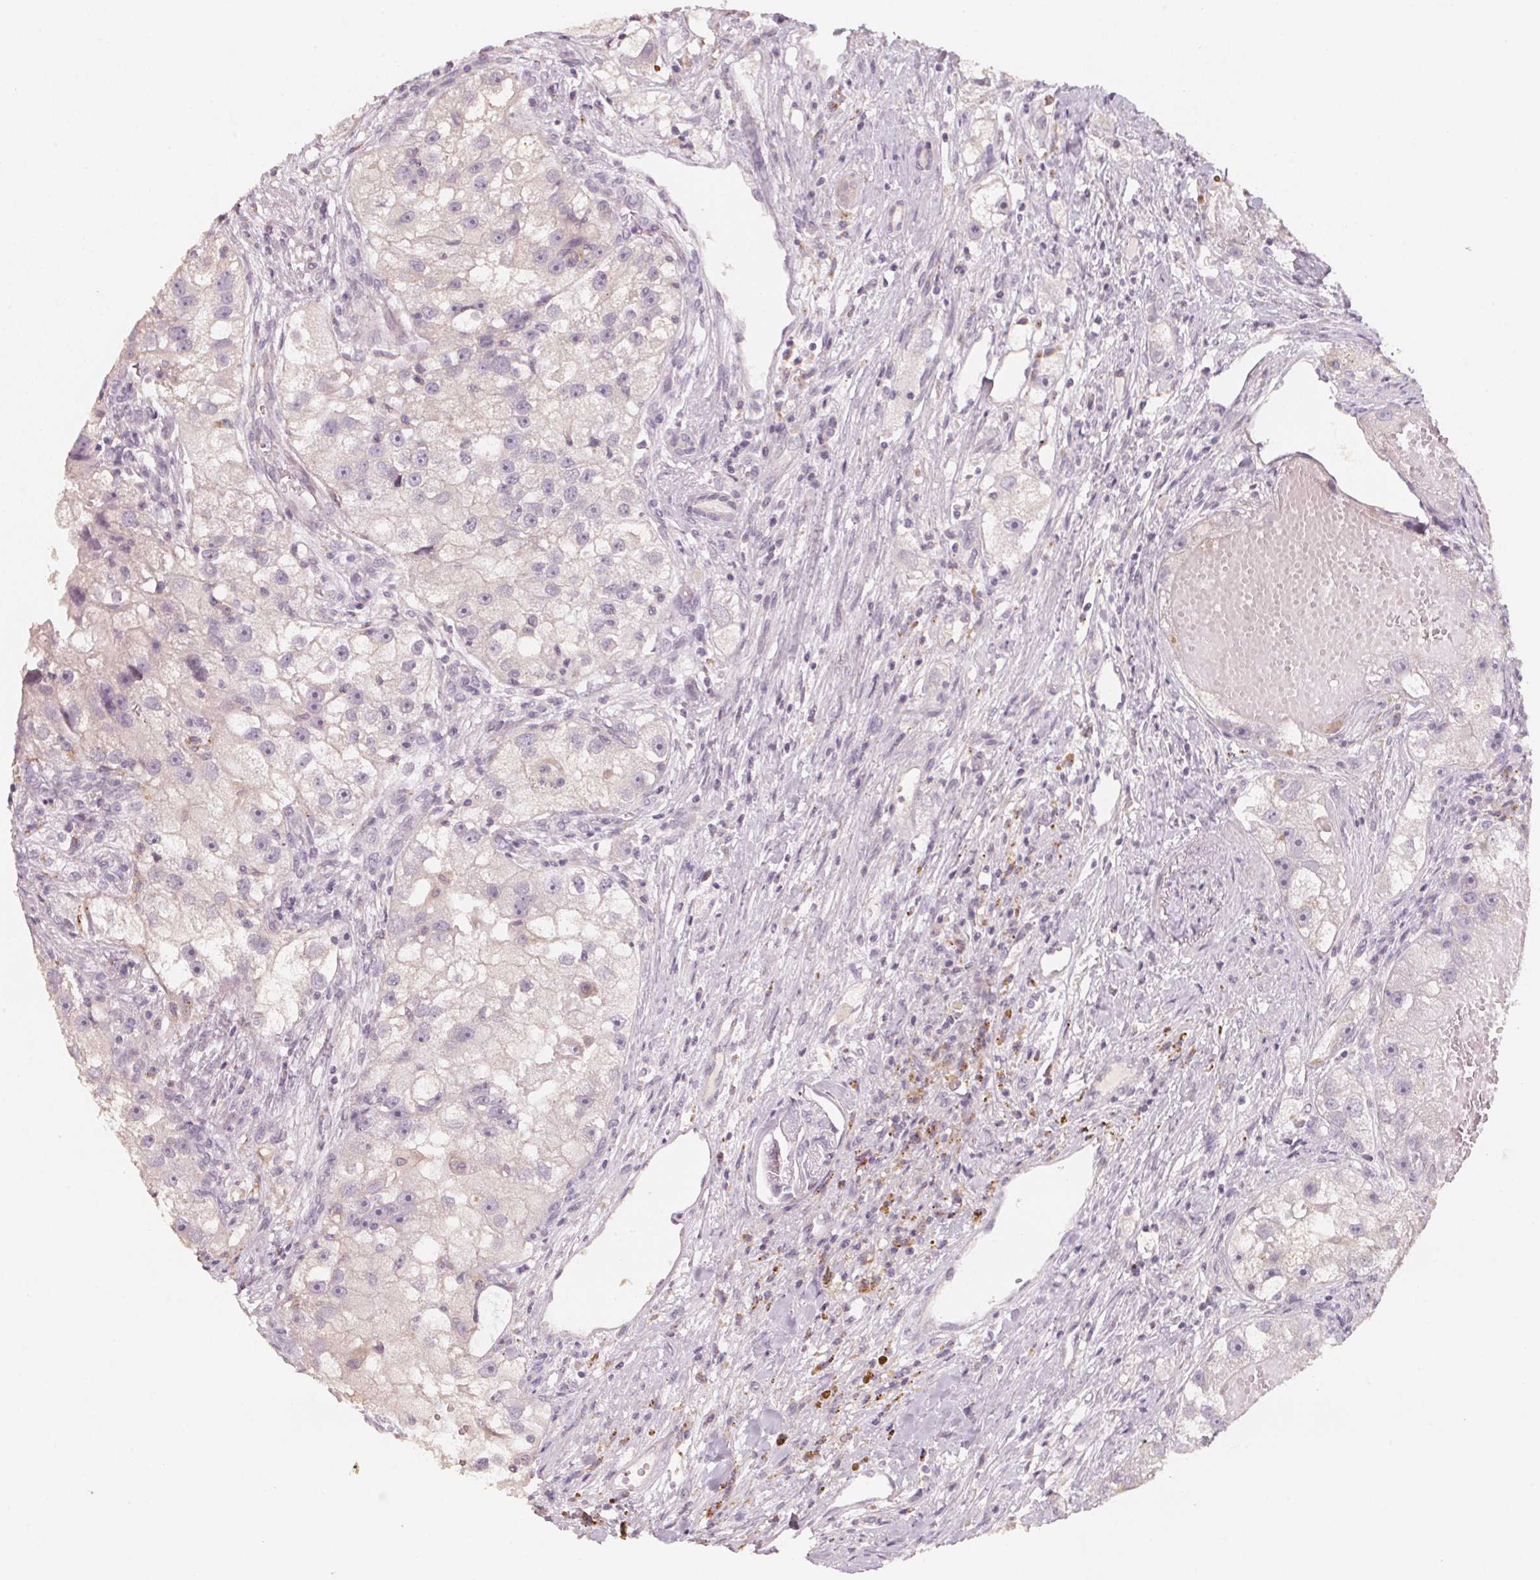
{"staining": {"intensity": "negative", "quantity": "none", "location": "none"}, "tissue": "renal cancer", "cell_type": "Tumor cells", "image_type": "cancer", "snomed": [{"axis": "morphology", "description": "Adenocarcinoma, NOS"}, {"axis": "topography", "description": "Kidney"}], "caption": "Tumor cells show no significant protein positivity in renal cancer (adenocarcinoma).", "gene": "TREH", "patient": {"sex": "male", "age": 63}}